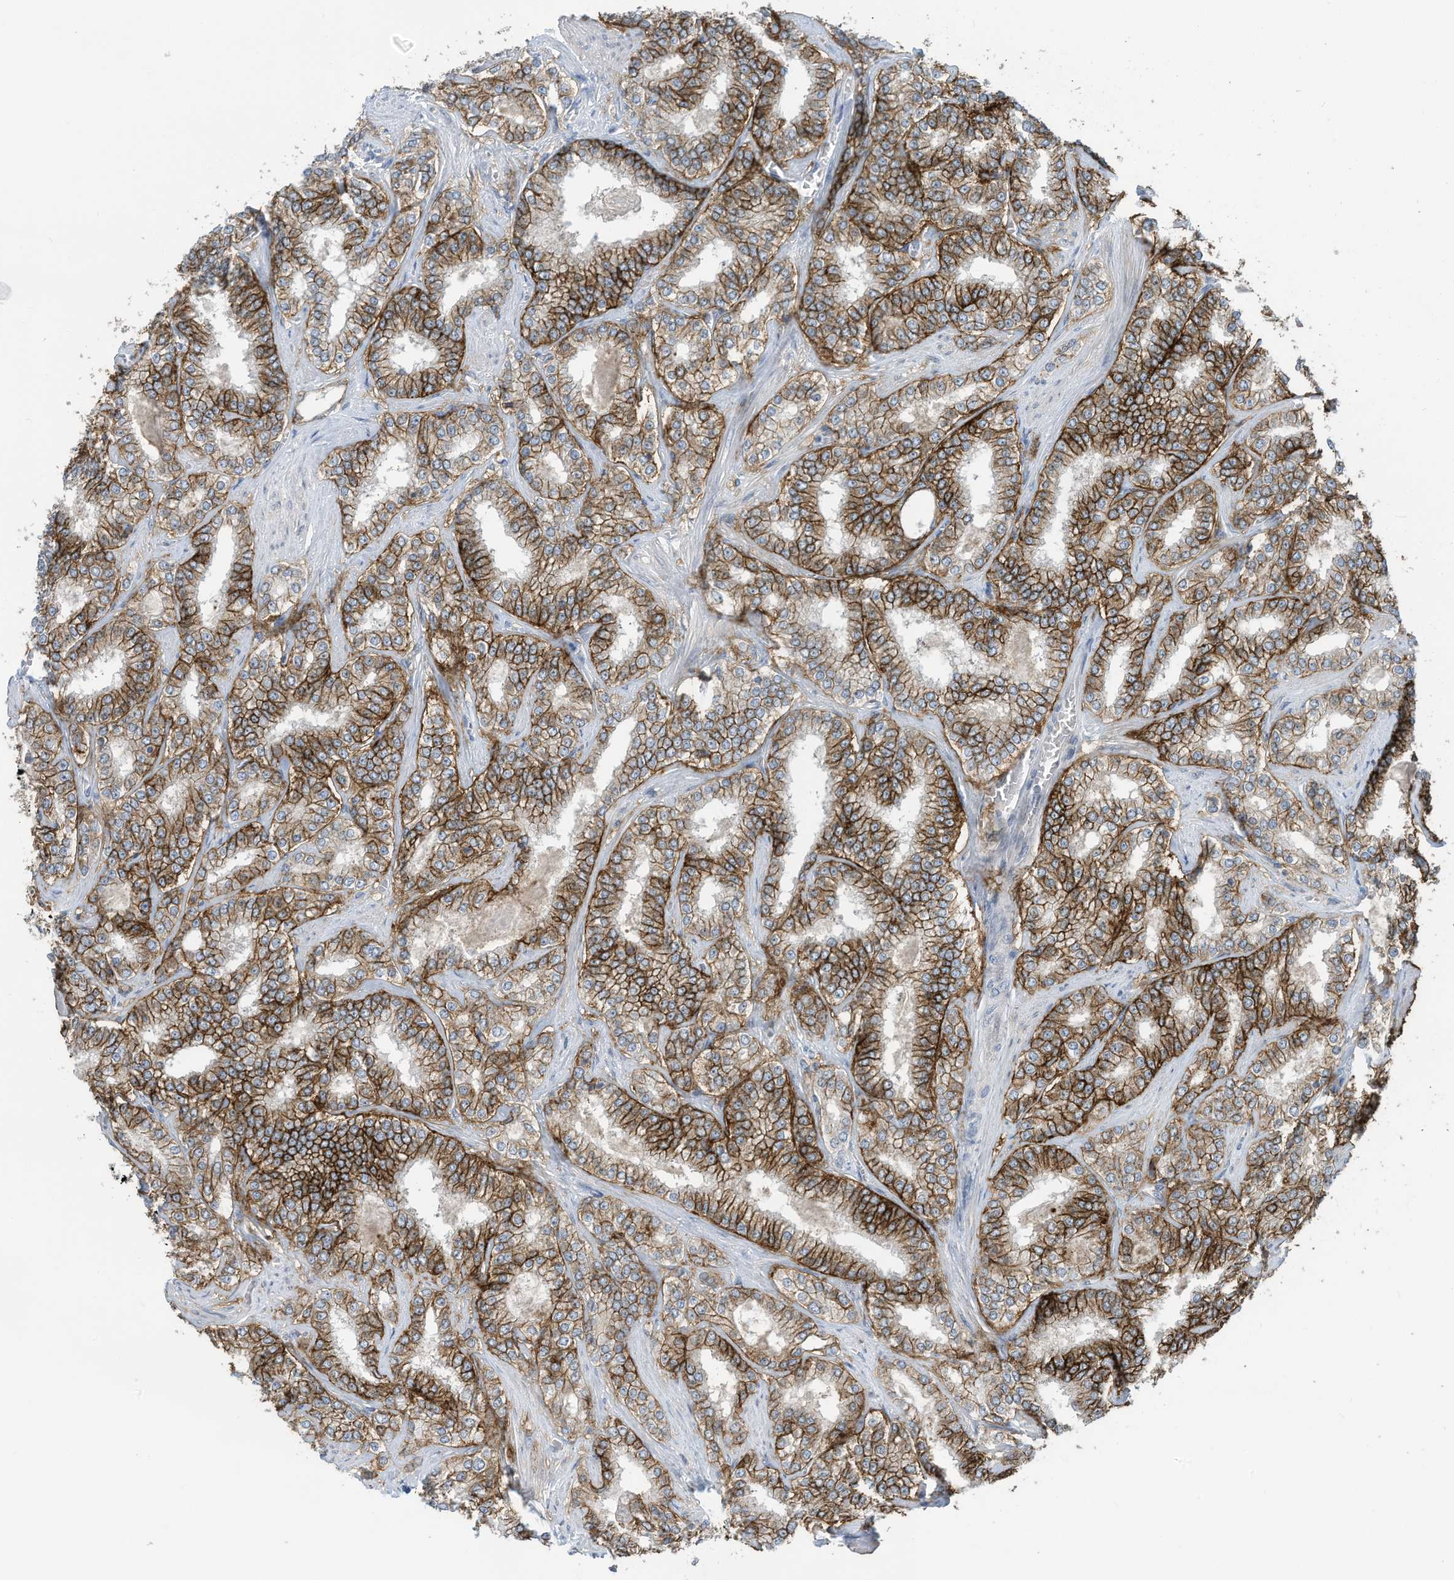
{"staining": {"intensity": "strong", "quantity": ">75%", "location": "cytoplasmic/membranous"}, "tissue": "prostate cancer", "cell_type": "Tumor cells", "image_type": "cancer", "snomed": [{"axis": "morphology", "description": "Normal tissue, NOS"}, {"axis": "morphology", "description": "Adenocarcinoma, High grade"}, {"axis": "topography", "description": "Prostate"}], "caption": "DAB immunohistochemical staining of prostate cancer (adenocarcinoma (high-grade)) displays strong cytoplasmic/membranous protein staining in about >75% of tumor cells.", "gene": "SLC1A5", "patient": {"sex": "male", "age": 83}}